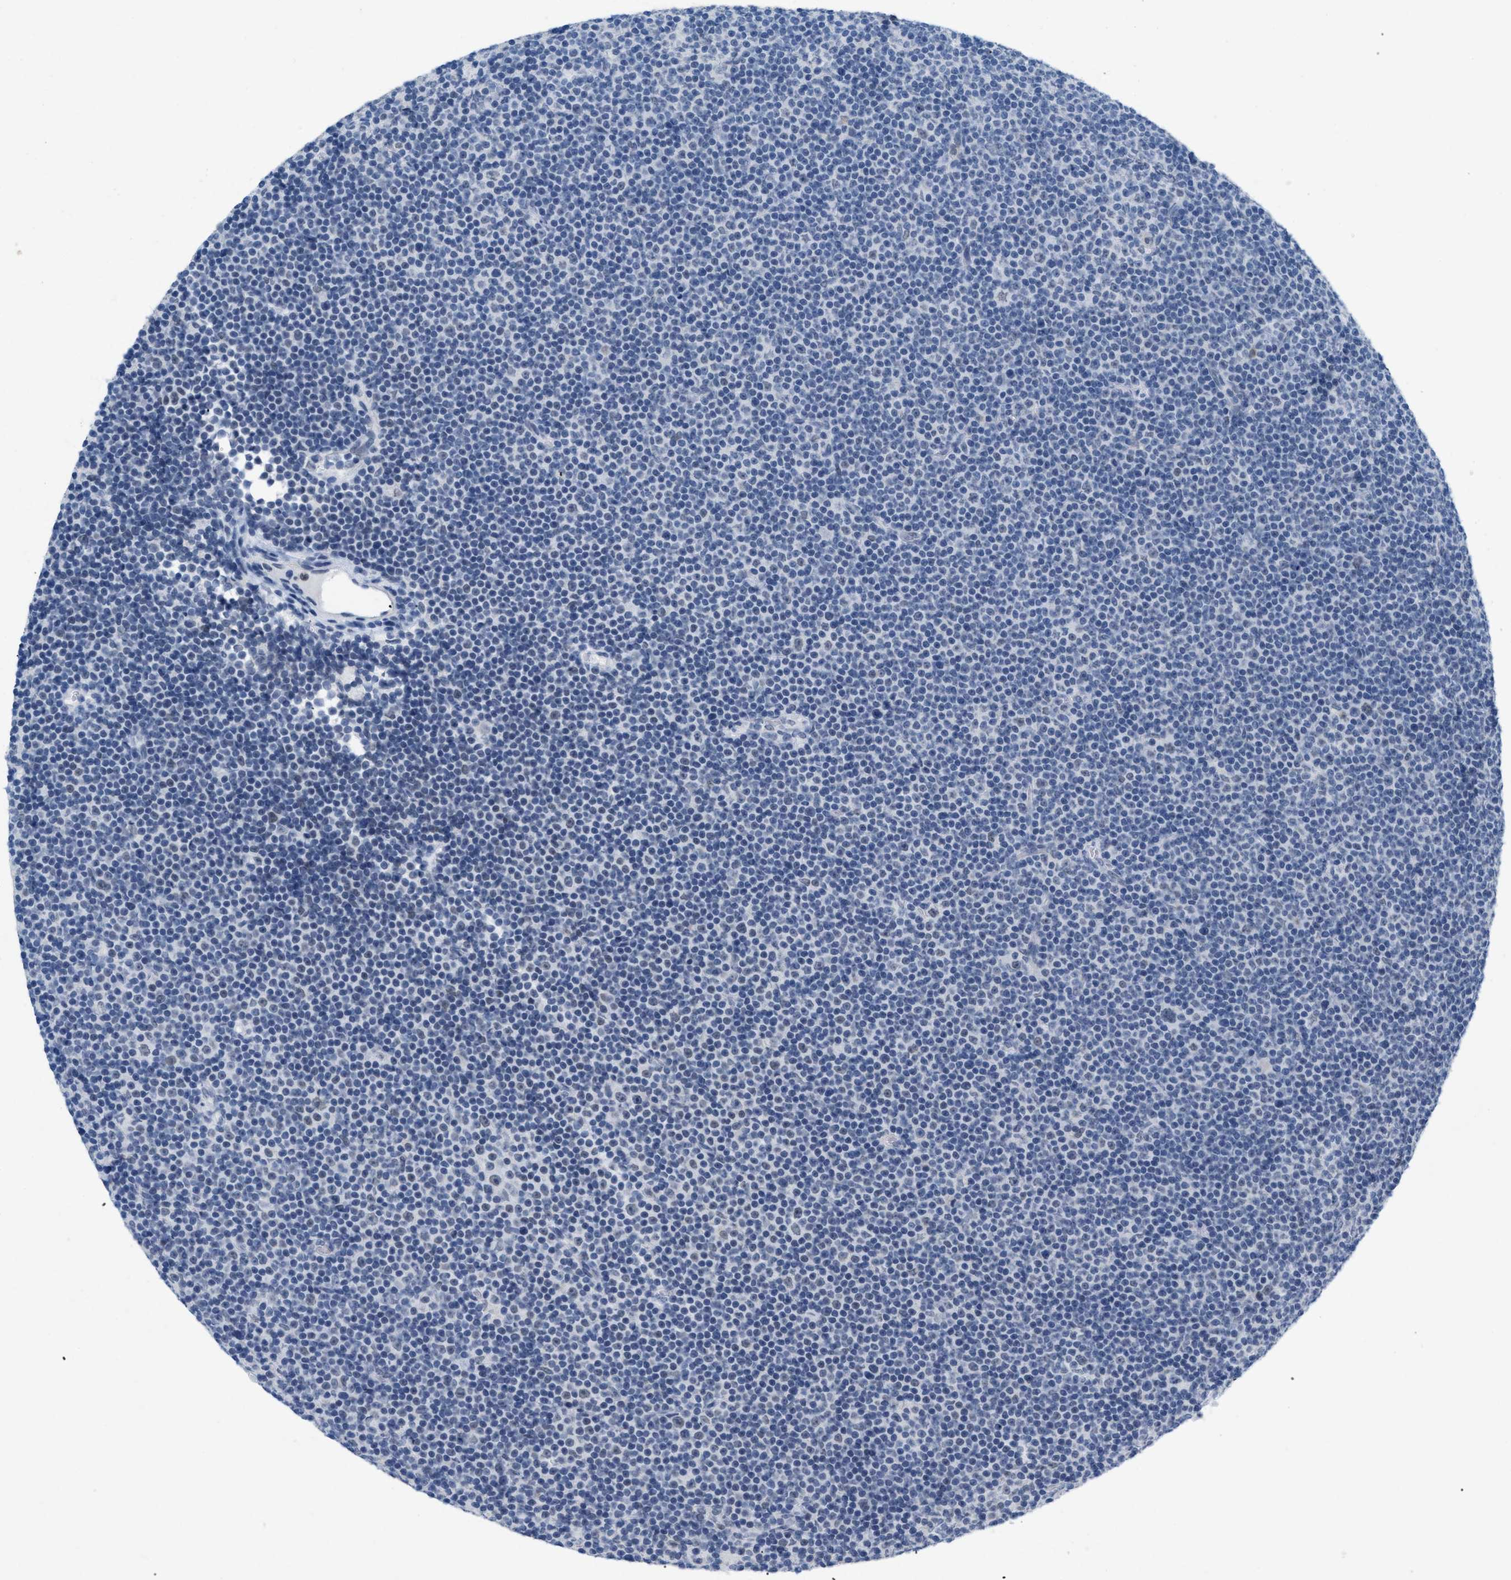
{"staining": {"intensity": "negative", "quantity": "none", "location": "none"}, "tissue": "lymphoma", "cell_type": "Tumor cells", "image_type": "cancer", "snomed": [{"axis": "morphology", "description": "Malignant lymphoma, non-Hodgkin's type, Low grade"}, {"axis": "topography", "description": "Lymph node"}], "caption": "Immunohistochemical staining of human lymphoma reveals no significant expression in tumor cells. The staining is performed using DAB brown chromogen with nuclei counter-stained in using hematoxylin.", "gene": "TASOR", "patient": {"sex": "female", "age": 67}}